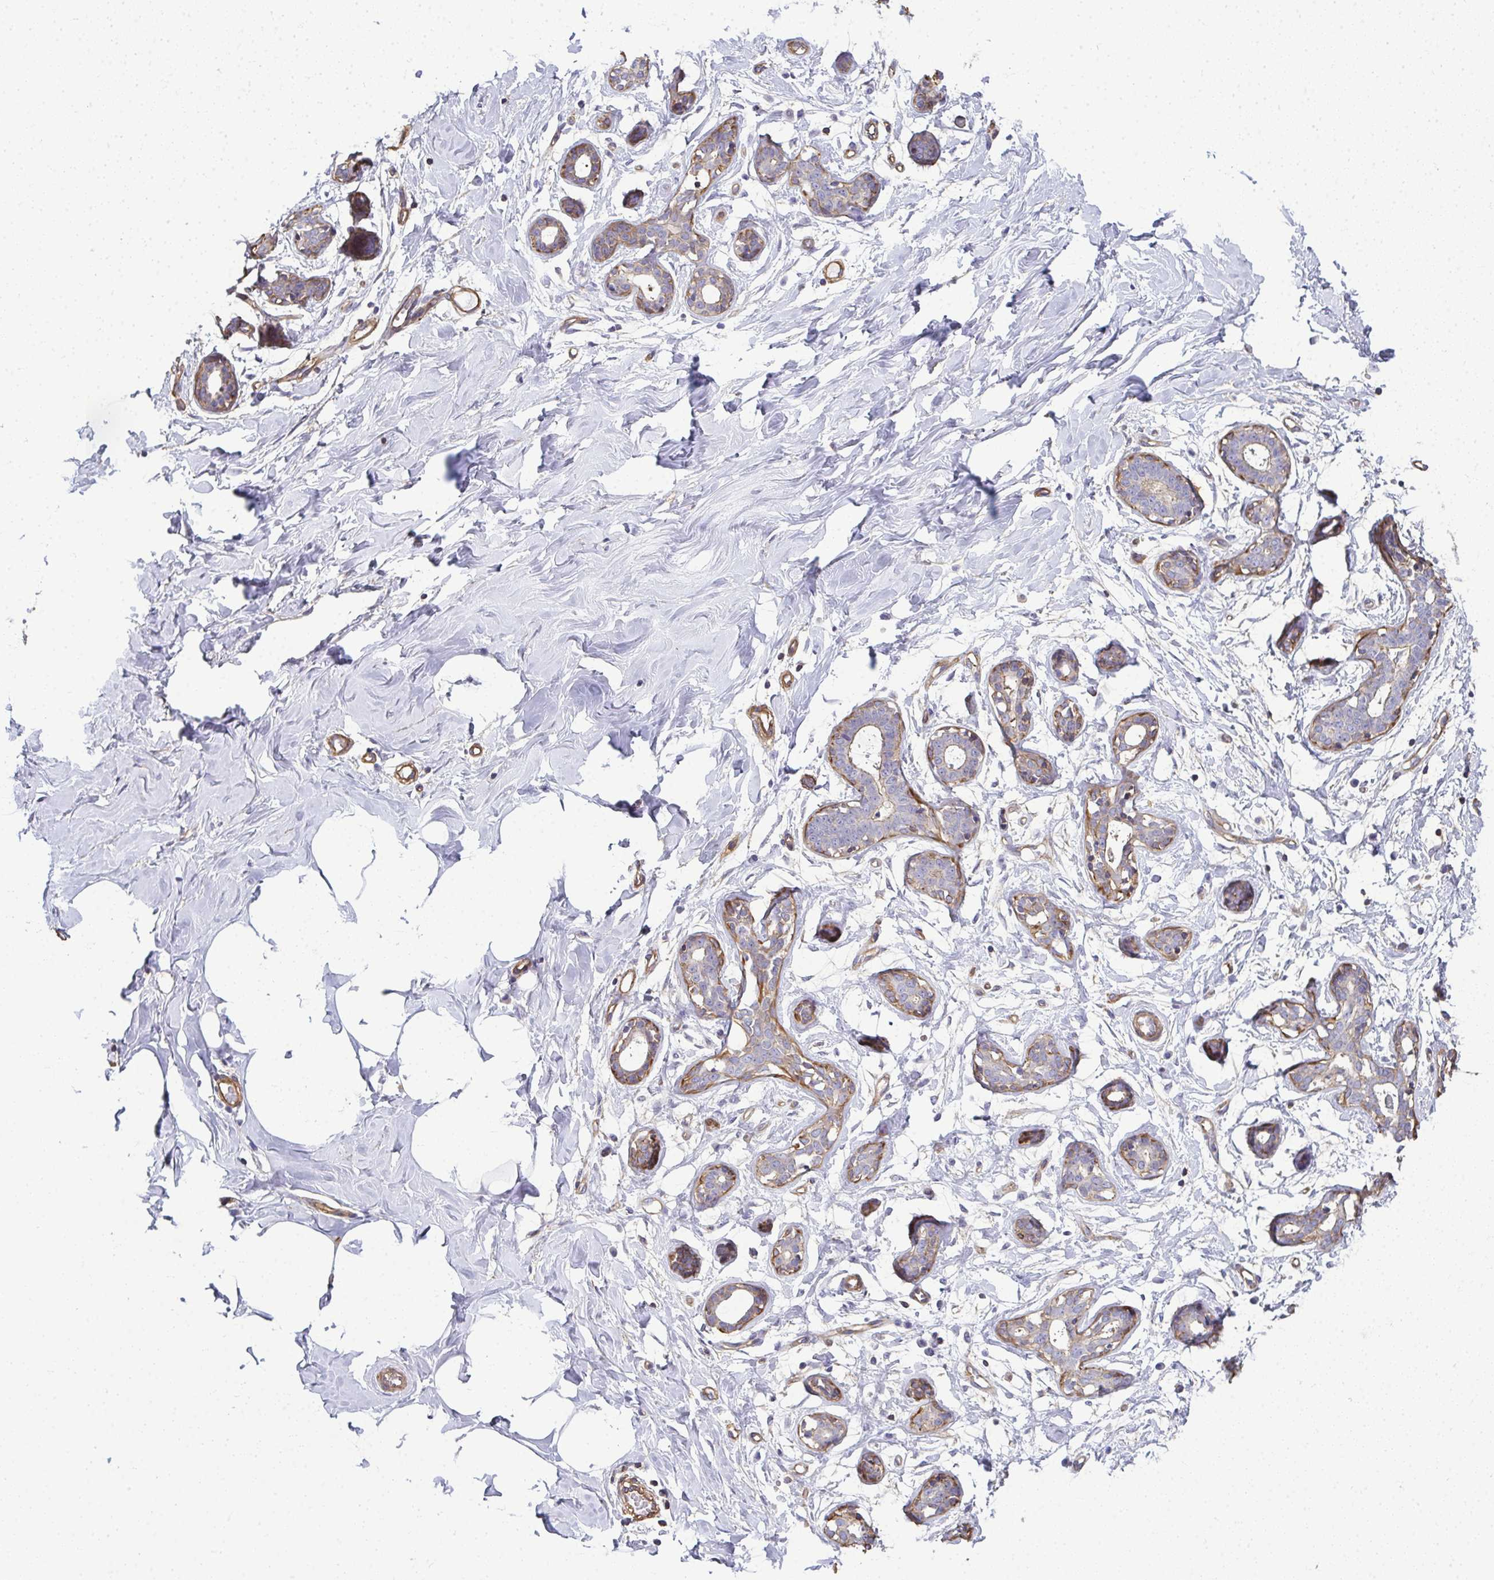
{"staining": {"intensity": "negative", "quantity": "none", "location": "none"}, "tissue": "breast", "cell_type": "Adipocytes", "image_type": "normal", "snomed": [{"axis": "morphology", "description": "Normal tissue, NOS"}, {"axis": "topography", "description": "Breast"}], "caption": "Immunohistochemistry photomicrograph of benign breast: human breast stained with DAB (3,3'-diaminobenzidine) shows no significant protein staining in adipocytes.", "gene": "MYL1", "patient": {"sex": "female", "age": 27}}